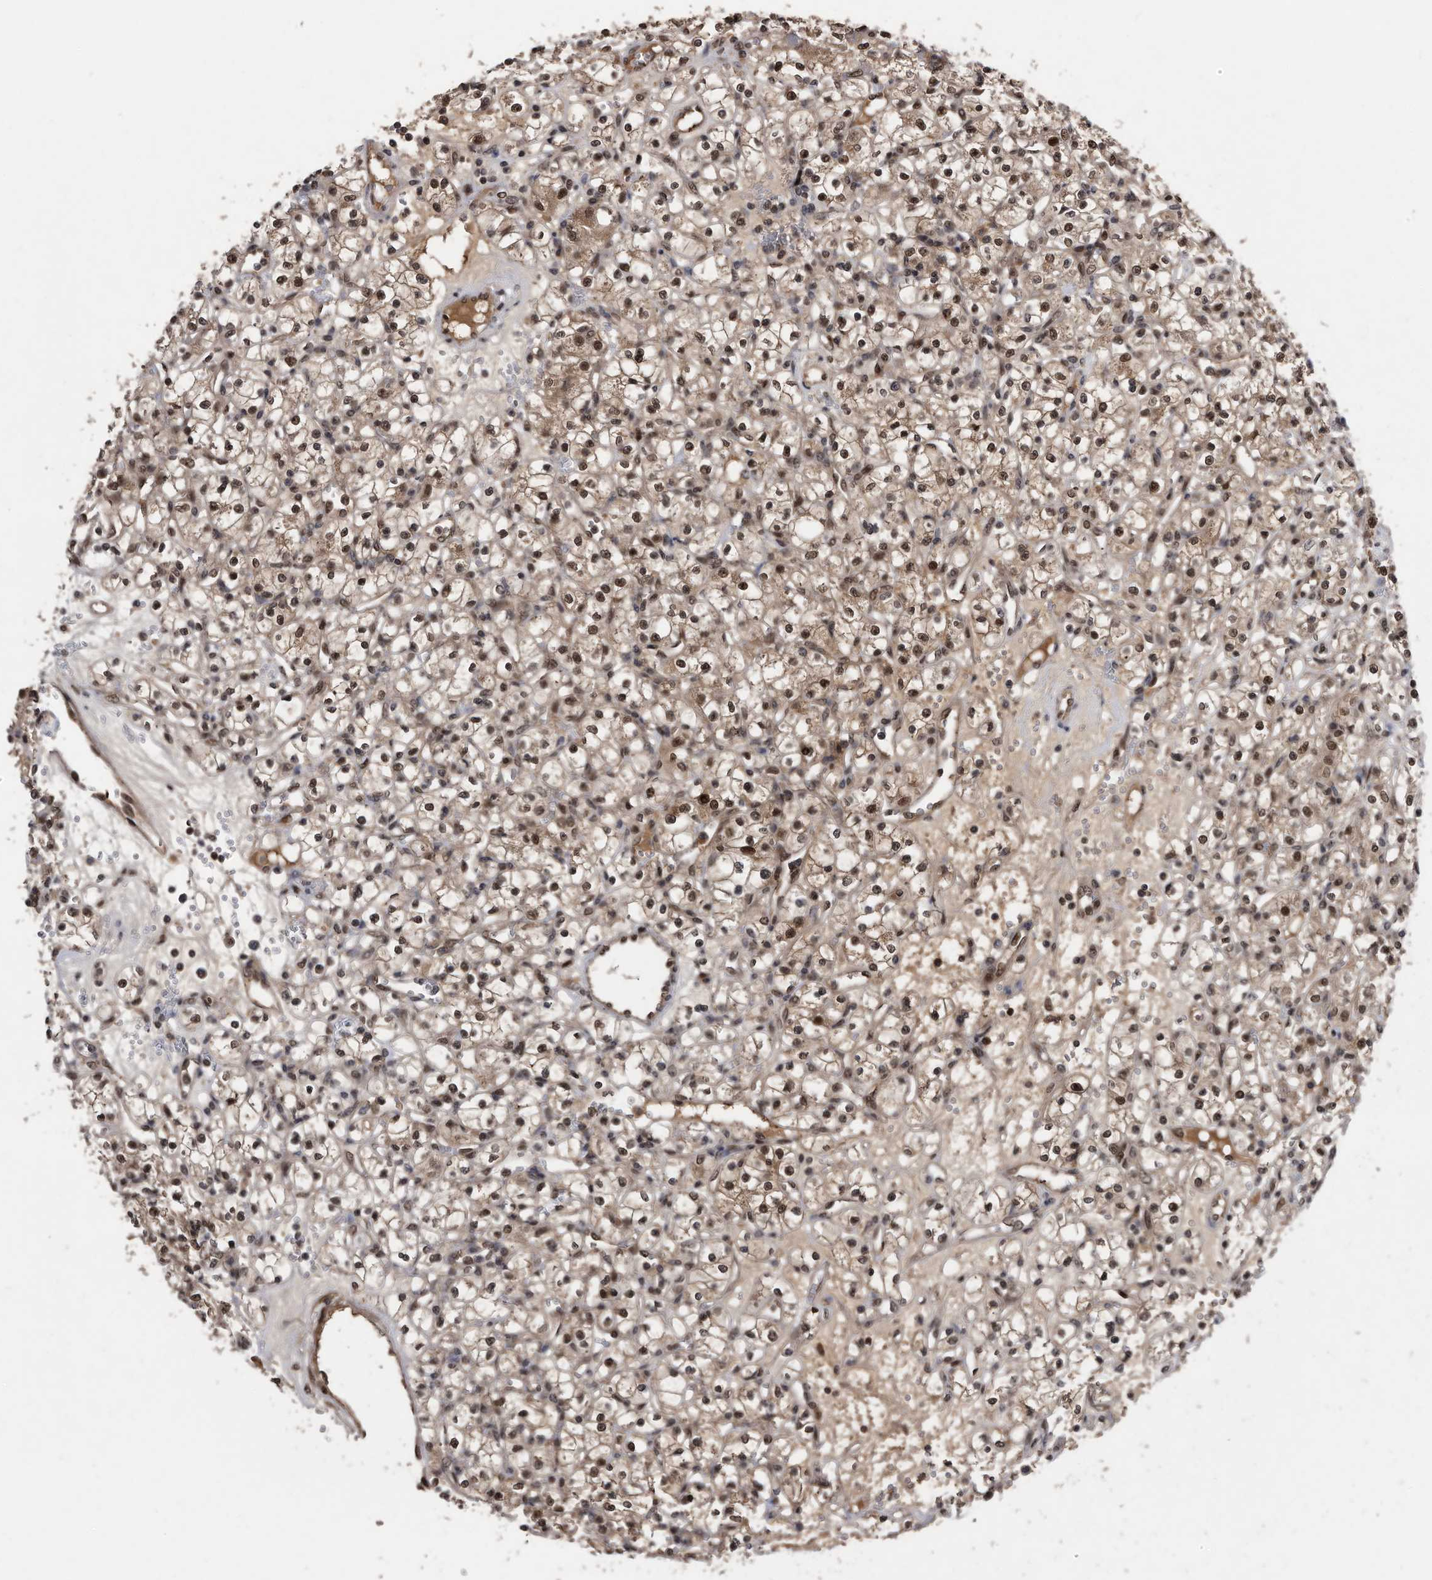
{"staining": {"intensity": "moderate", "quantity": ">75%", "location": "cytoplasmic/membranous,nuclear"}, "tissue": "renal cancer", "cell_type": "Tumor cells", "image_type": "cancer", "snomed": [{"axis": "morphology", "description": "Adenocarcinoma, NOS"}, {"axis": "topography", "description": "Kidney"}], "caption": "DAB (3,3'-diaminobenzidine) immunohistochemical staining of human renal cancer shows moderate cytoplasmic/membranous and nuclear protein positivity in about >75% of tumor cells.", "gene": "RAD23B", "patient": {"sex": "female", "age": 59}}